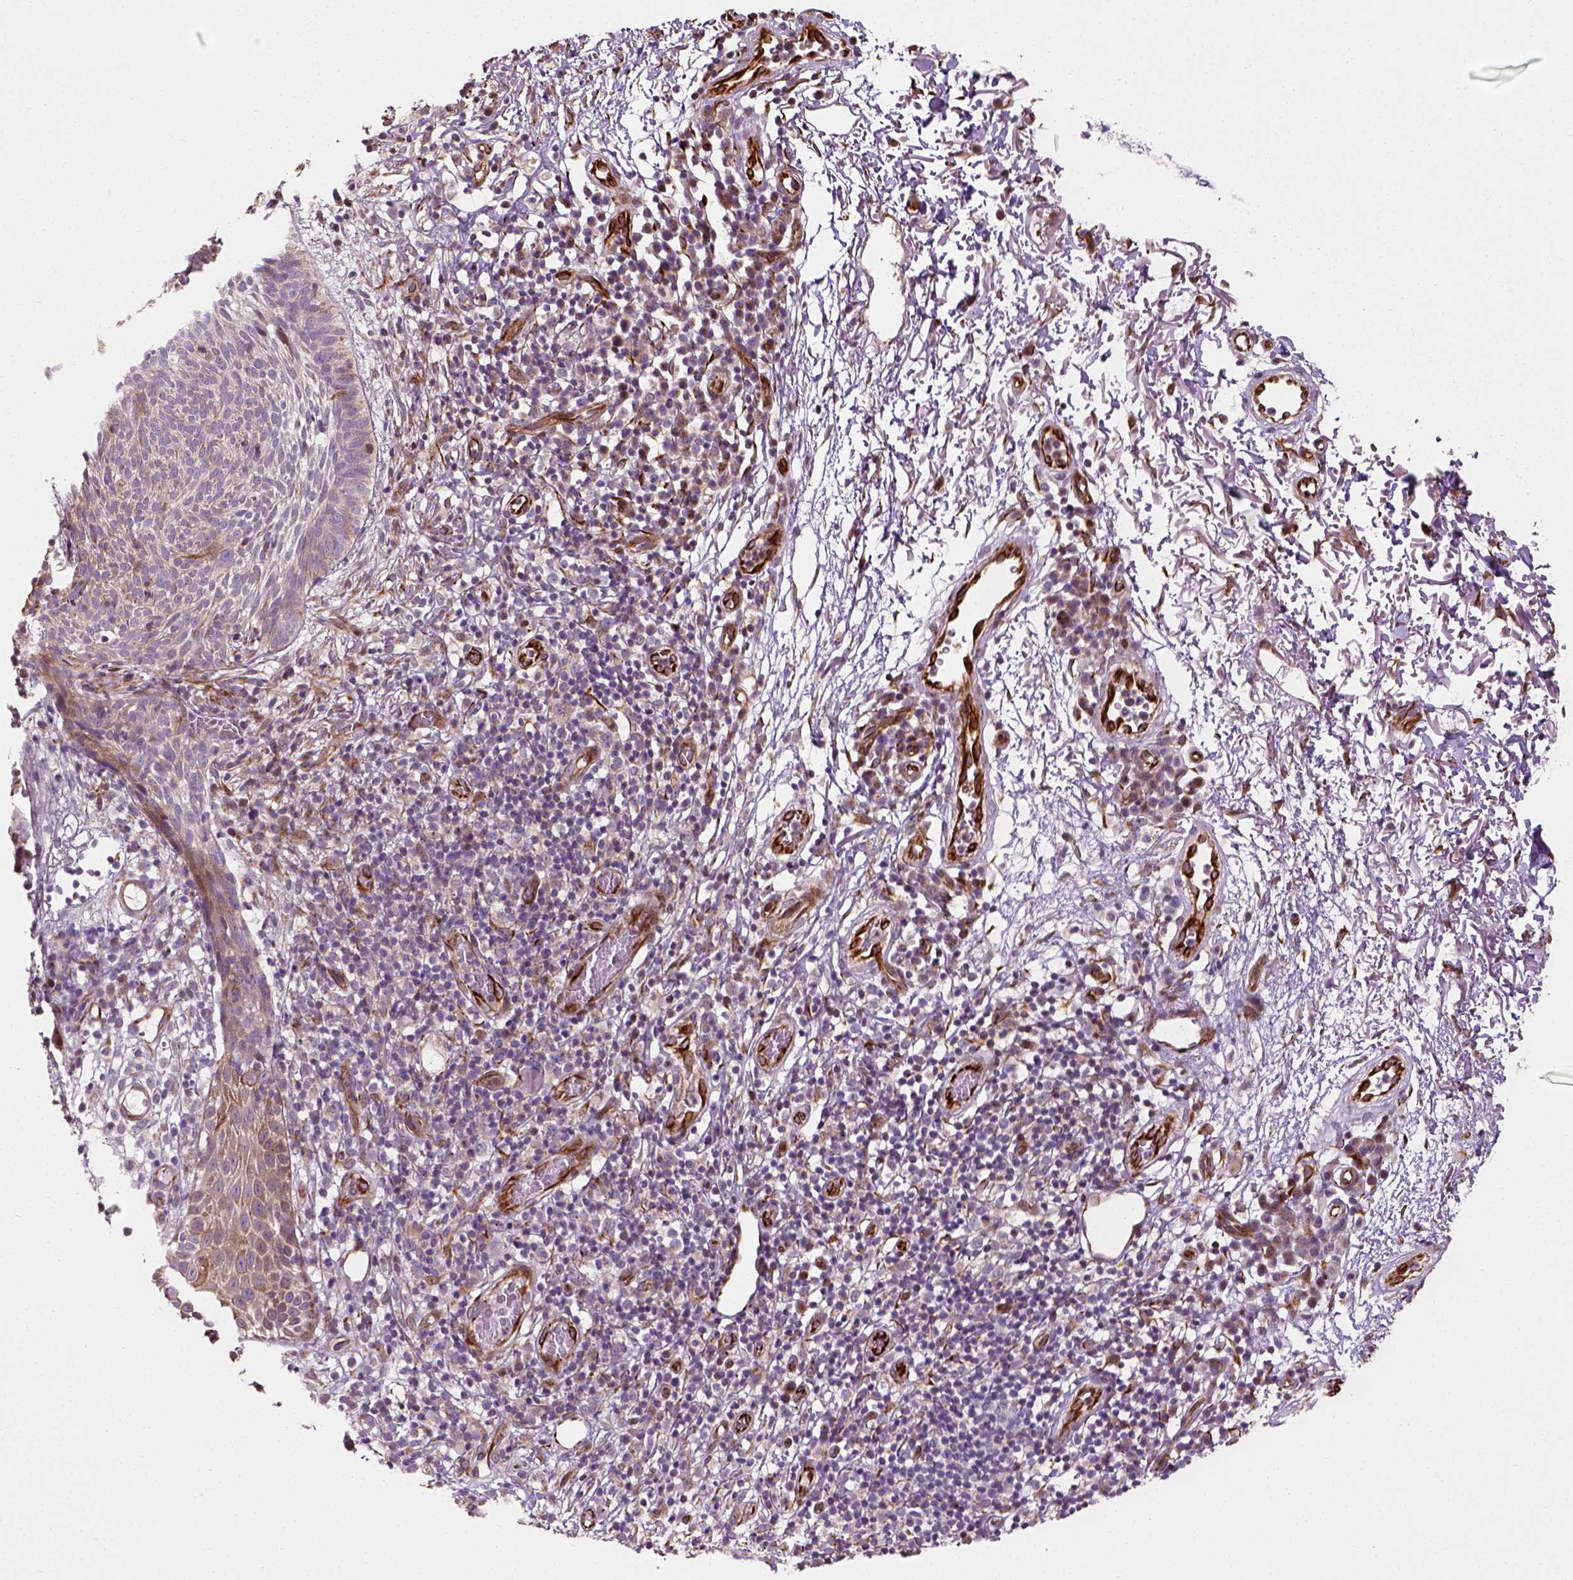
{"staining": {"intensity": "weak", "quantity": "<25%", "location": "cytoplasmic/membranous"}, "tissue": "skin cancer", "cell_type": "Tumor cells", "image_type": "cancer", "snomed": [{"axis": "morphology", "description": "Normal tissue, NOS"}, {"axis": "morphology", "description": "Basal cell carcinoma"}, {"axis": "topography", "description": "Skin"}], "caption": "High power microscopy image of an immunohistochemistry (IHC) photomicrograph of skin basal cell carcinoma, revealing no significant positivity in tumor cells.", "gene": "PKP3", "patient": {"sex": "male", "age": 68}}